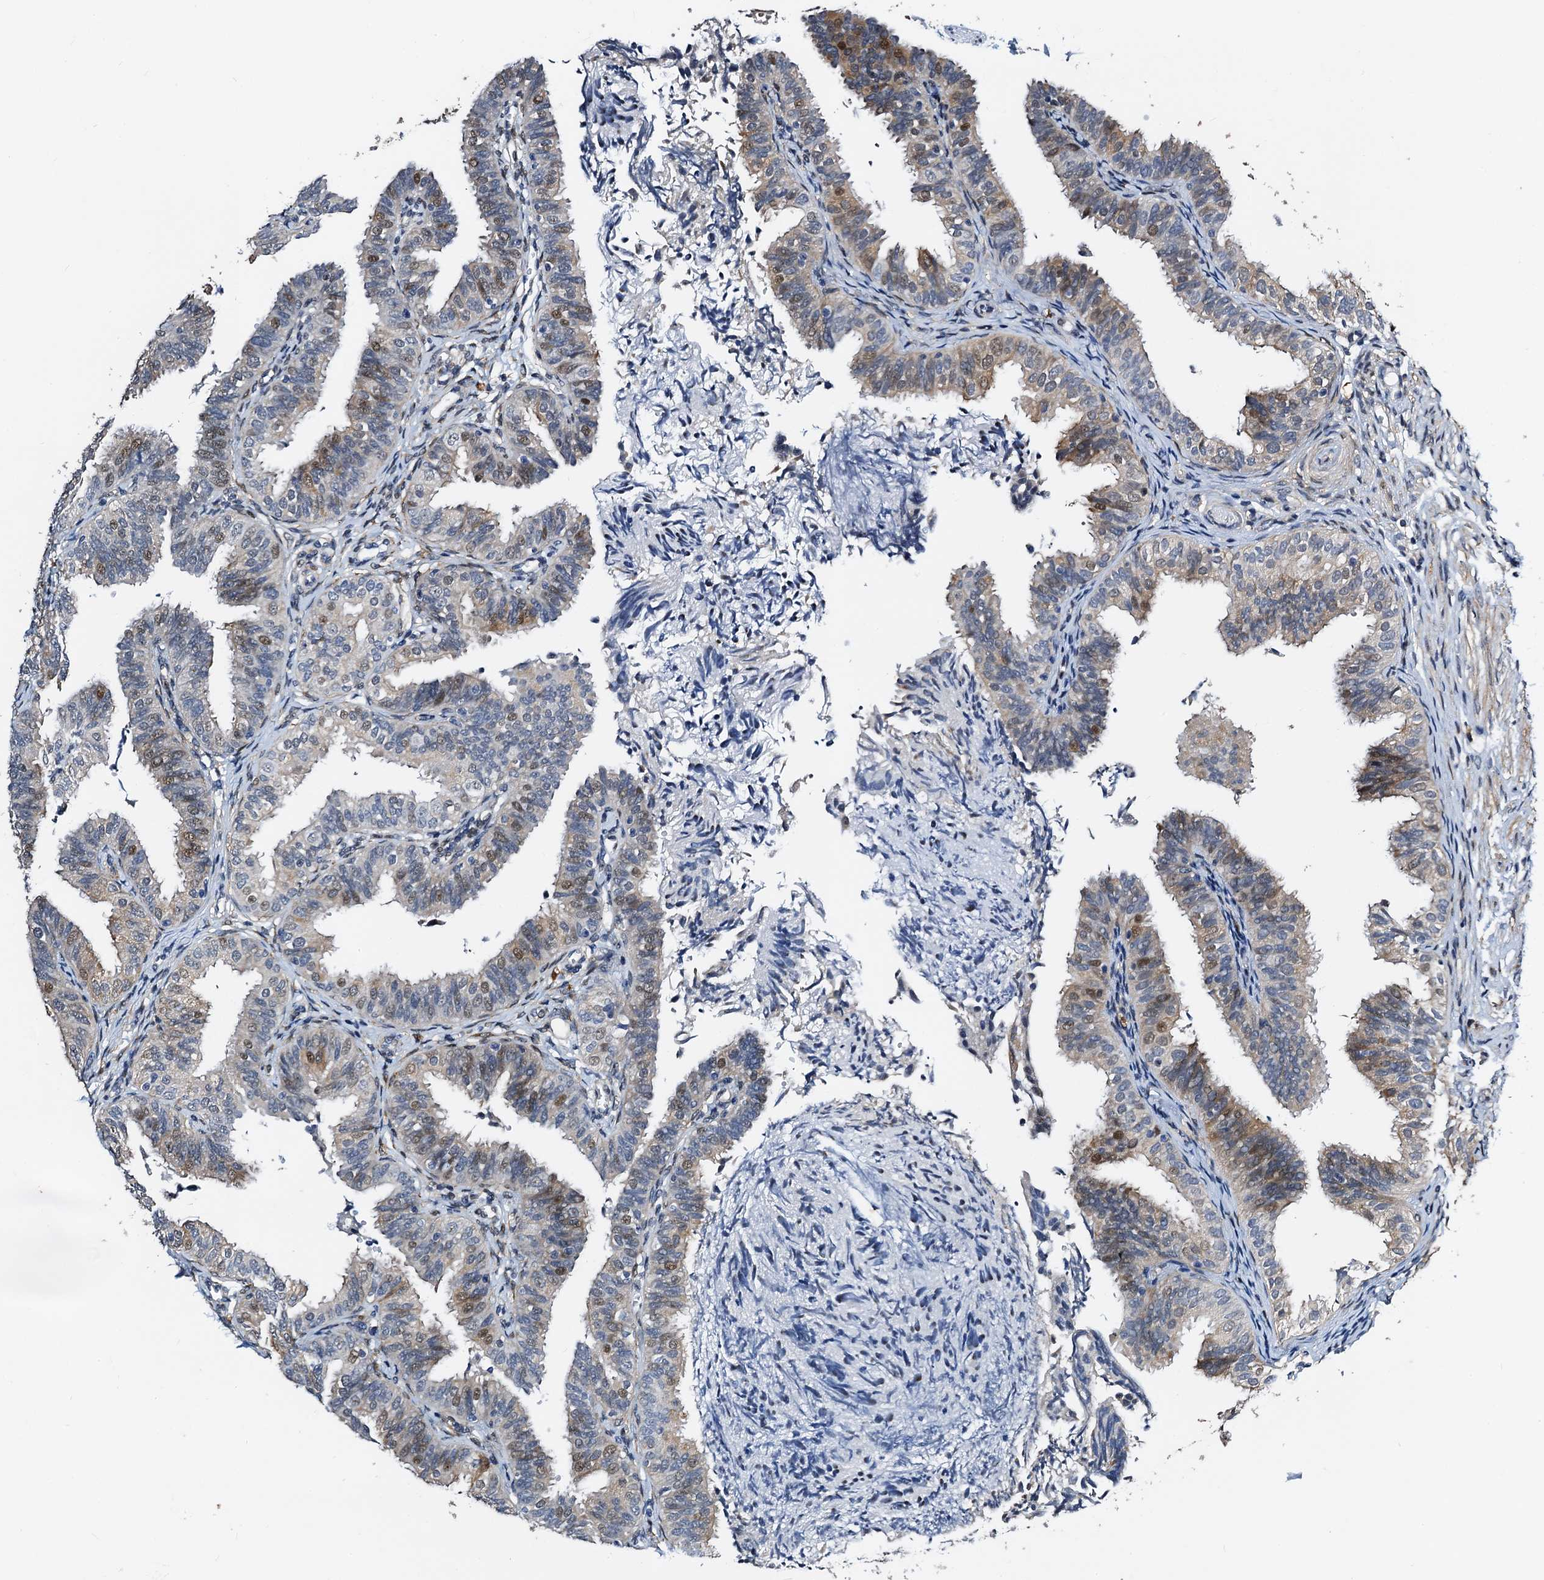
{"staining": {"intensity": "moderate", "quantity": "<25%", "location": "nuclear"}, "tissue": "fallopian tube", "cell_type": "Glandular cells", "image_type": "normal", "snomed": [{"axis": "morphology", "description": "Normal tissue, NOS"}, {"axis": "topography", "description": "Fallopian tube"}], "caption": "IHC (DAB (3,3'-diaminobenzidine)) staining of unremarkable fallopian tube demonstrates moderate nuclear protein expression in about <25% of glandular cells.", "gene": "FAM222A", "patient": {"sex": "female", "age": 35}}